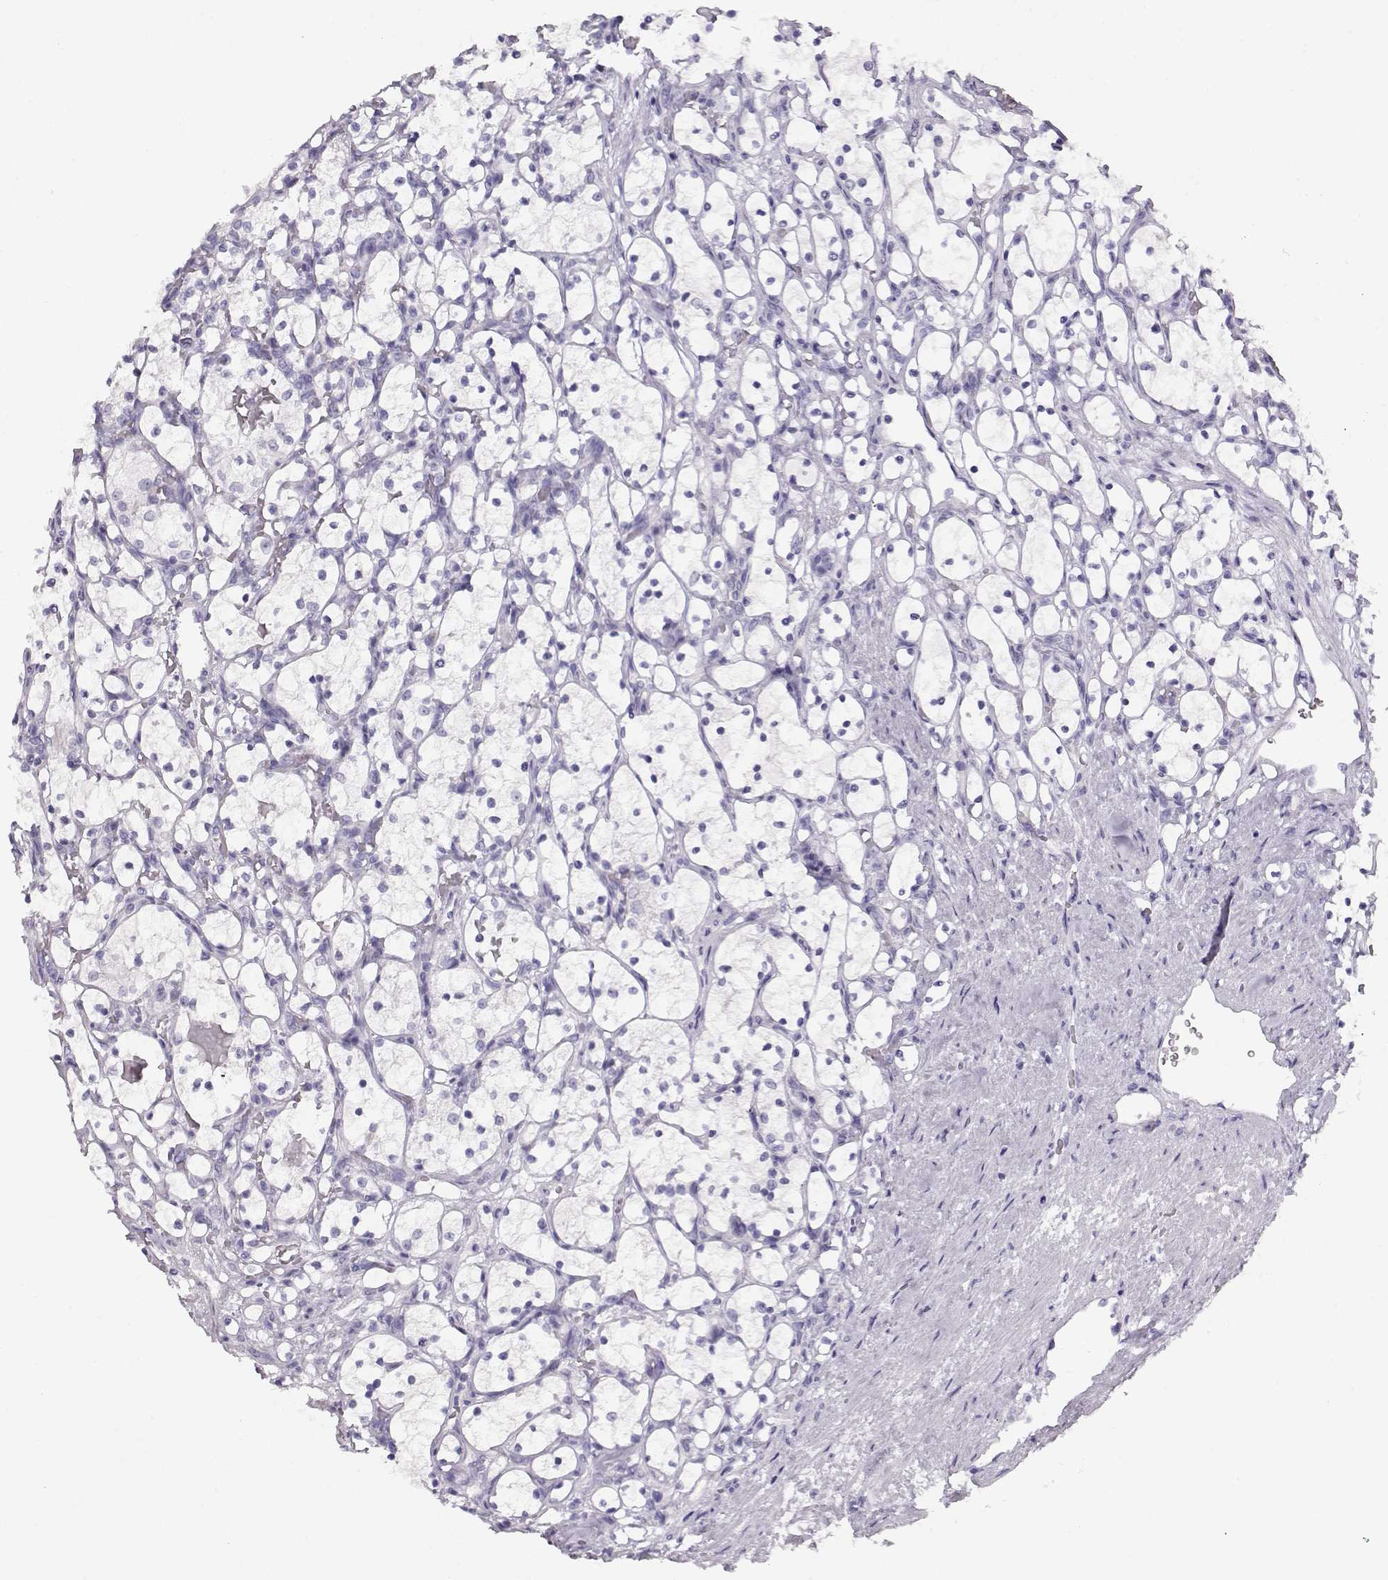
{"staining": {"intensity": "negative", "quantity": "none", "location": "none"}, "tissue": "renal cancer", "cell_type": "Tumor cells", "image_type": "cancer", "snomed": [{"axis": "morphology", "description": "Adenocarcinoma, NOS"}, {"axis": "topography", "description": "Kidney"}], "caption": "Renal adenocarcinoma was stained to show a protein in brown. There is no significant staining in tumor cells. (Brightfield microscopy of DAB IHC at high magnification).", "gene": "ACTN2", "patient": {"sex": "female", "age": 69}}